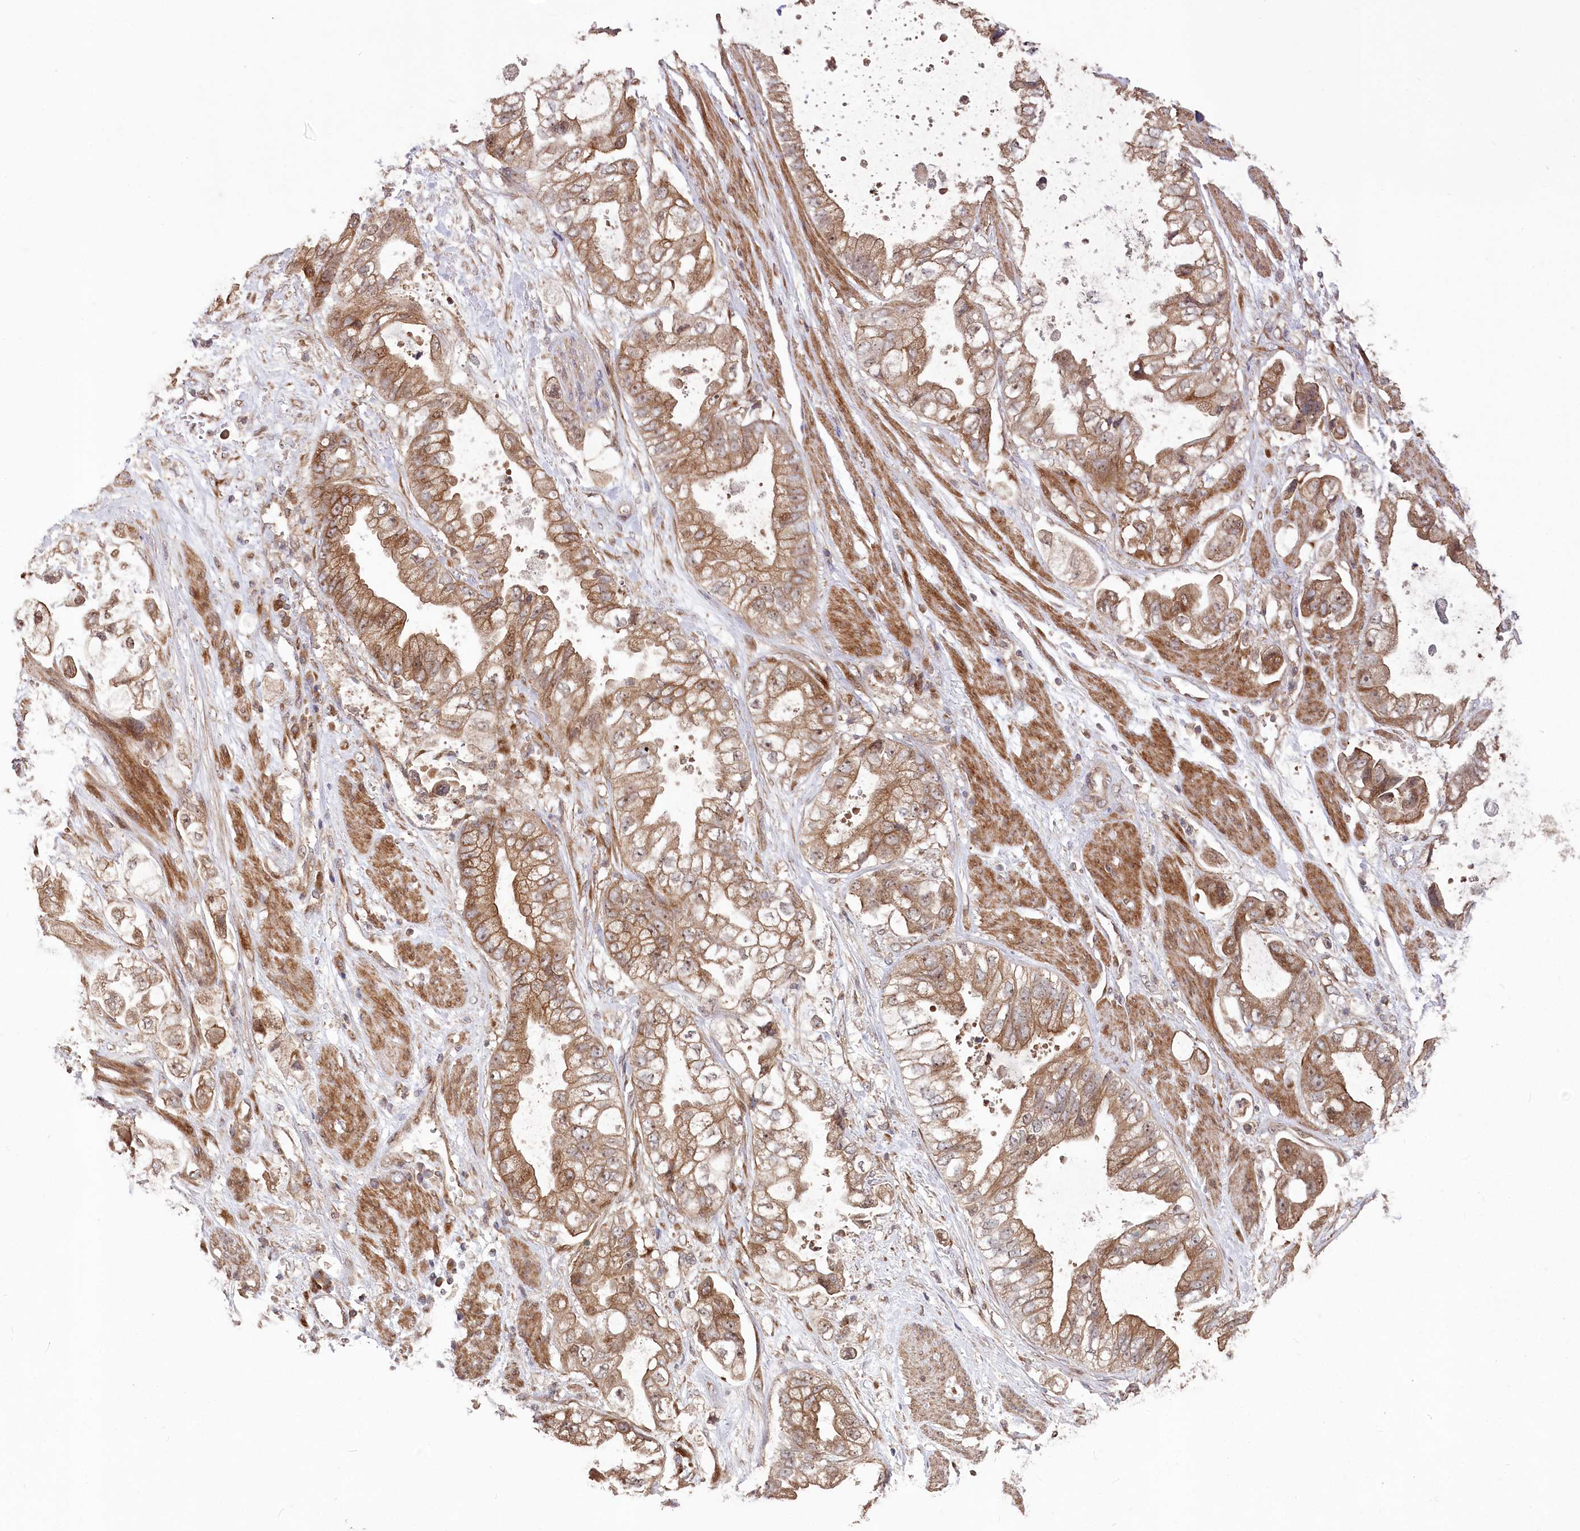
{"staining": {"intensity": "moderate", "quantity": ">75%", "location": "cytoplasmic/membranous,nuclear"}, "tissue": "stomach cancer", "cell_type": "Tumor cells", "image_type": "cancer", "snomed": [{"axis": "morphology", "description": "Adenocarcinoma, NOS"}, {"axis": "topography", "description": "Stomach"}], "caption": "Protein staining of adenocarcinoma (stomach) tissue reveals moderate cytoplasmic/membranous and nuclear staining in approximately >75% of tumor cells. (DAB = brown stain, brightfield microscopy at high magnification).", "gene": "TBCA", "patient": {"sex": "male", "age": 62}}